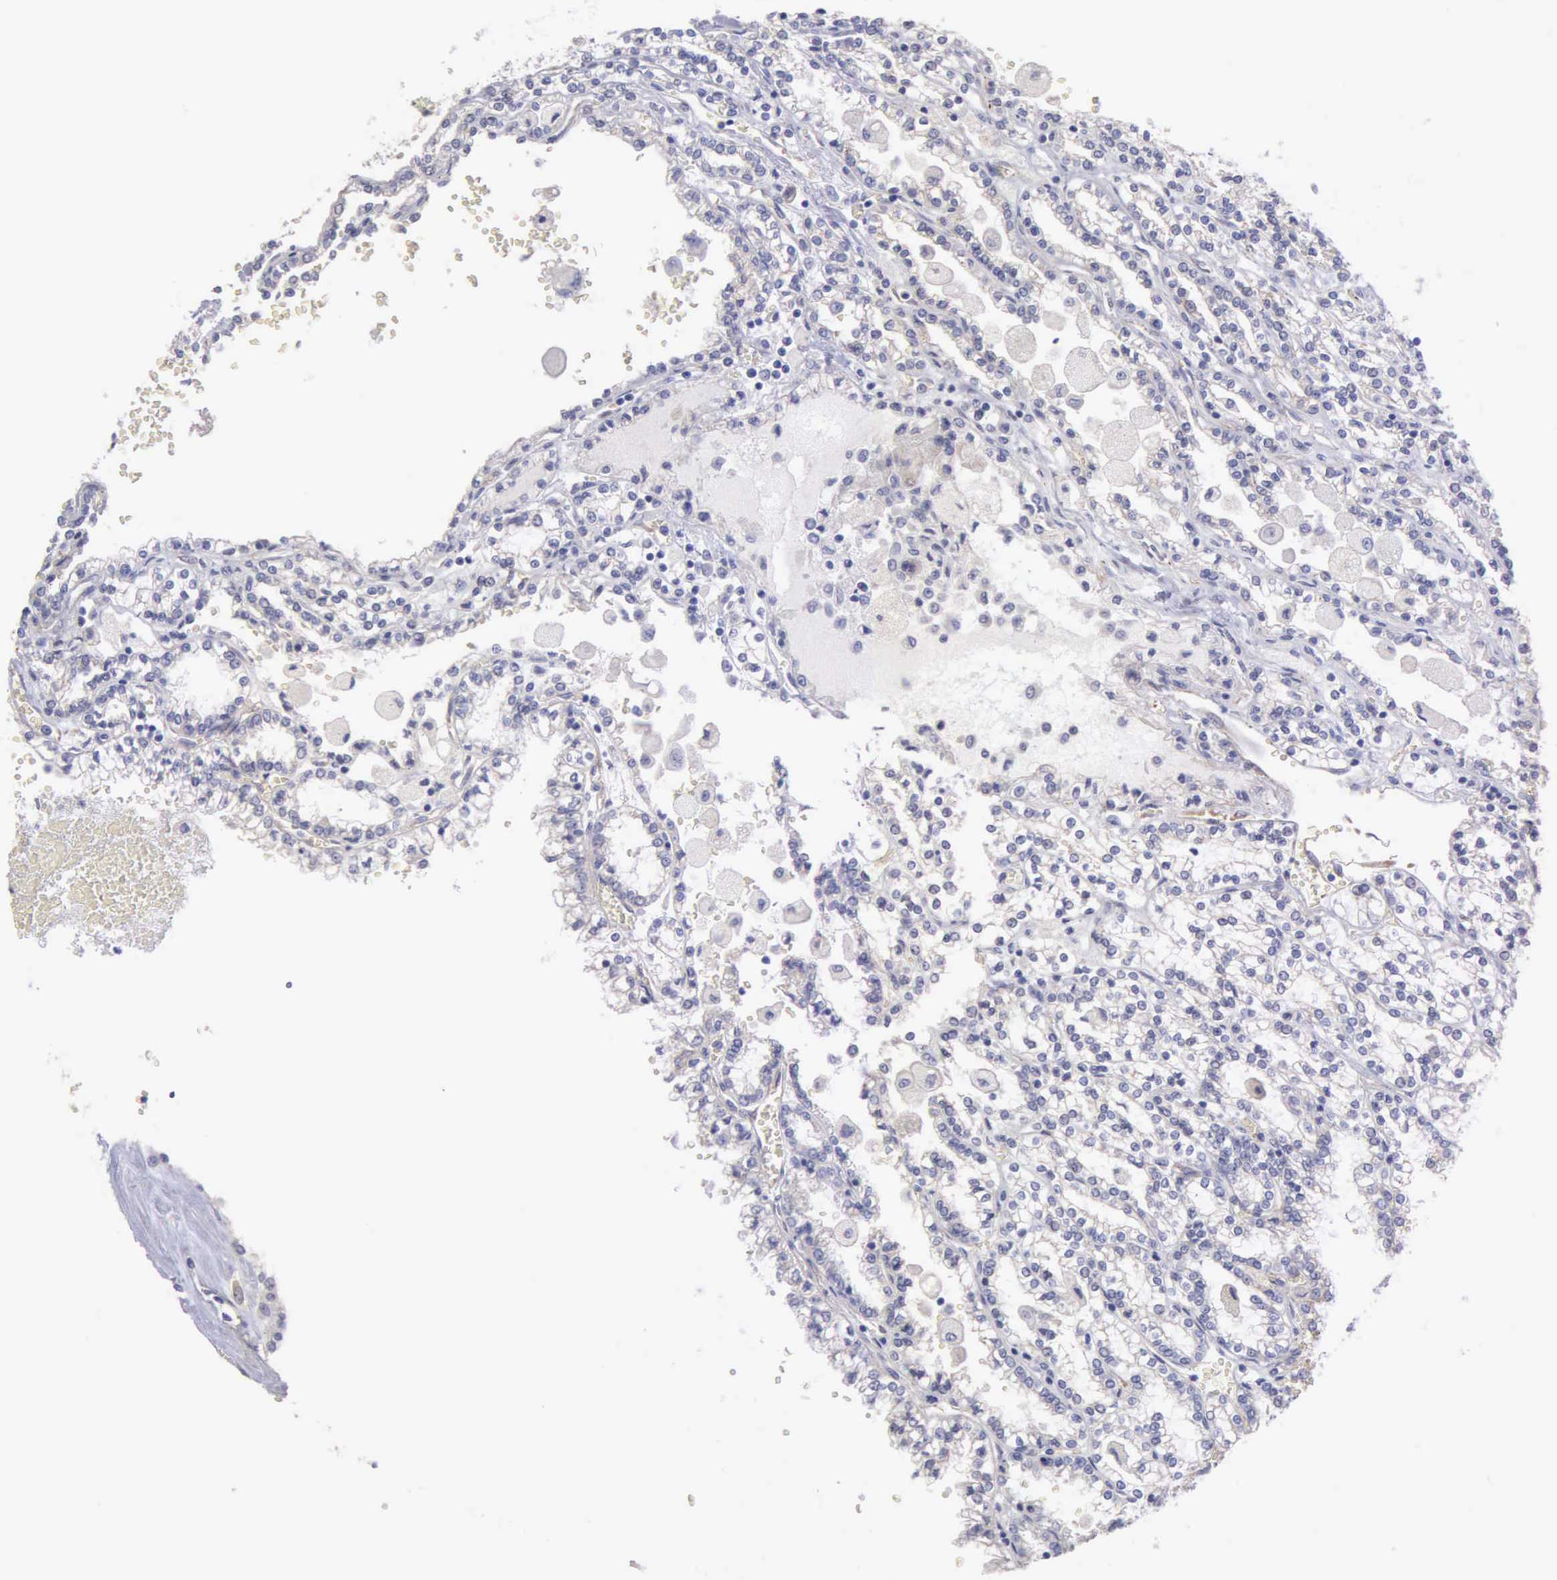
{"staining": {"intensity": "negative", "quantity": "none", "location": "none"}, "tissue": "renal cancer", "cell_type": "Tumor cells", "image_type": "cancer", "snomed": [{"axis": "morphology", "description": "Adenocarcinoma, NOS"}, {"axis": "topography", "description": "Kidney"}], "caption": "Immunohistochemistry (IHC) of human renal cancer (adenocarcinoma) demonstrates no expression in tumor cells.", "gene": "APP", "patient": {"sex": "female", "age": 56}}